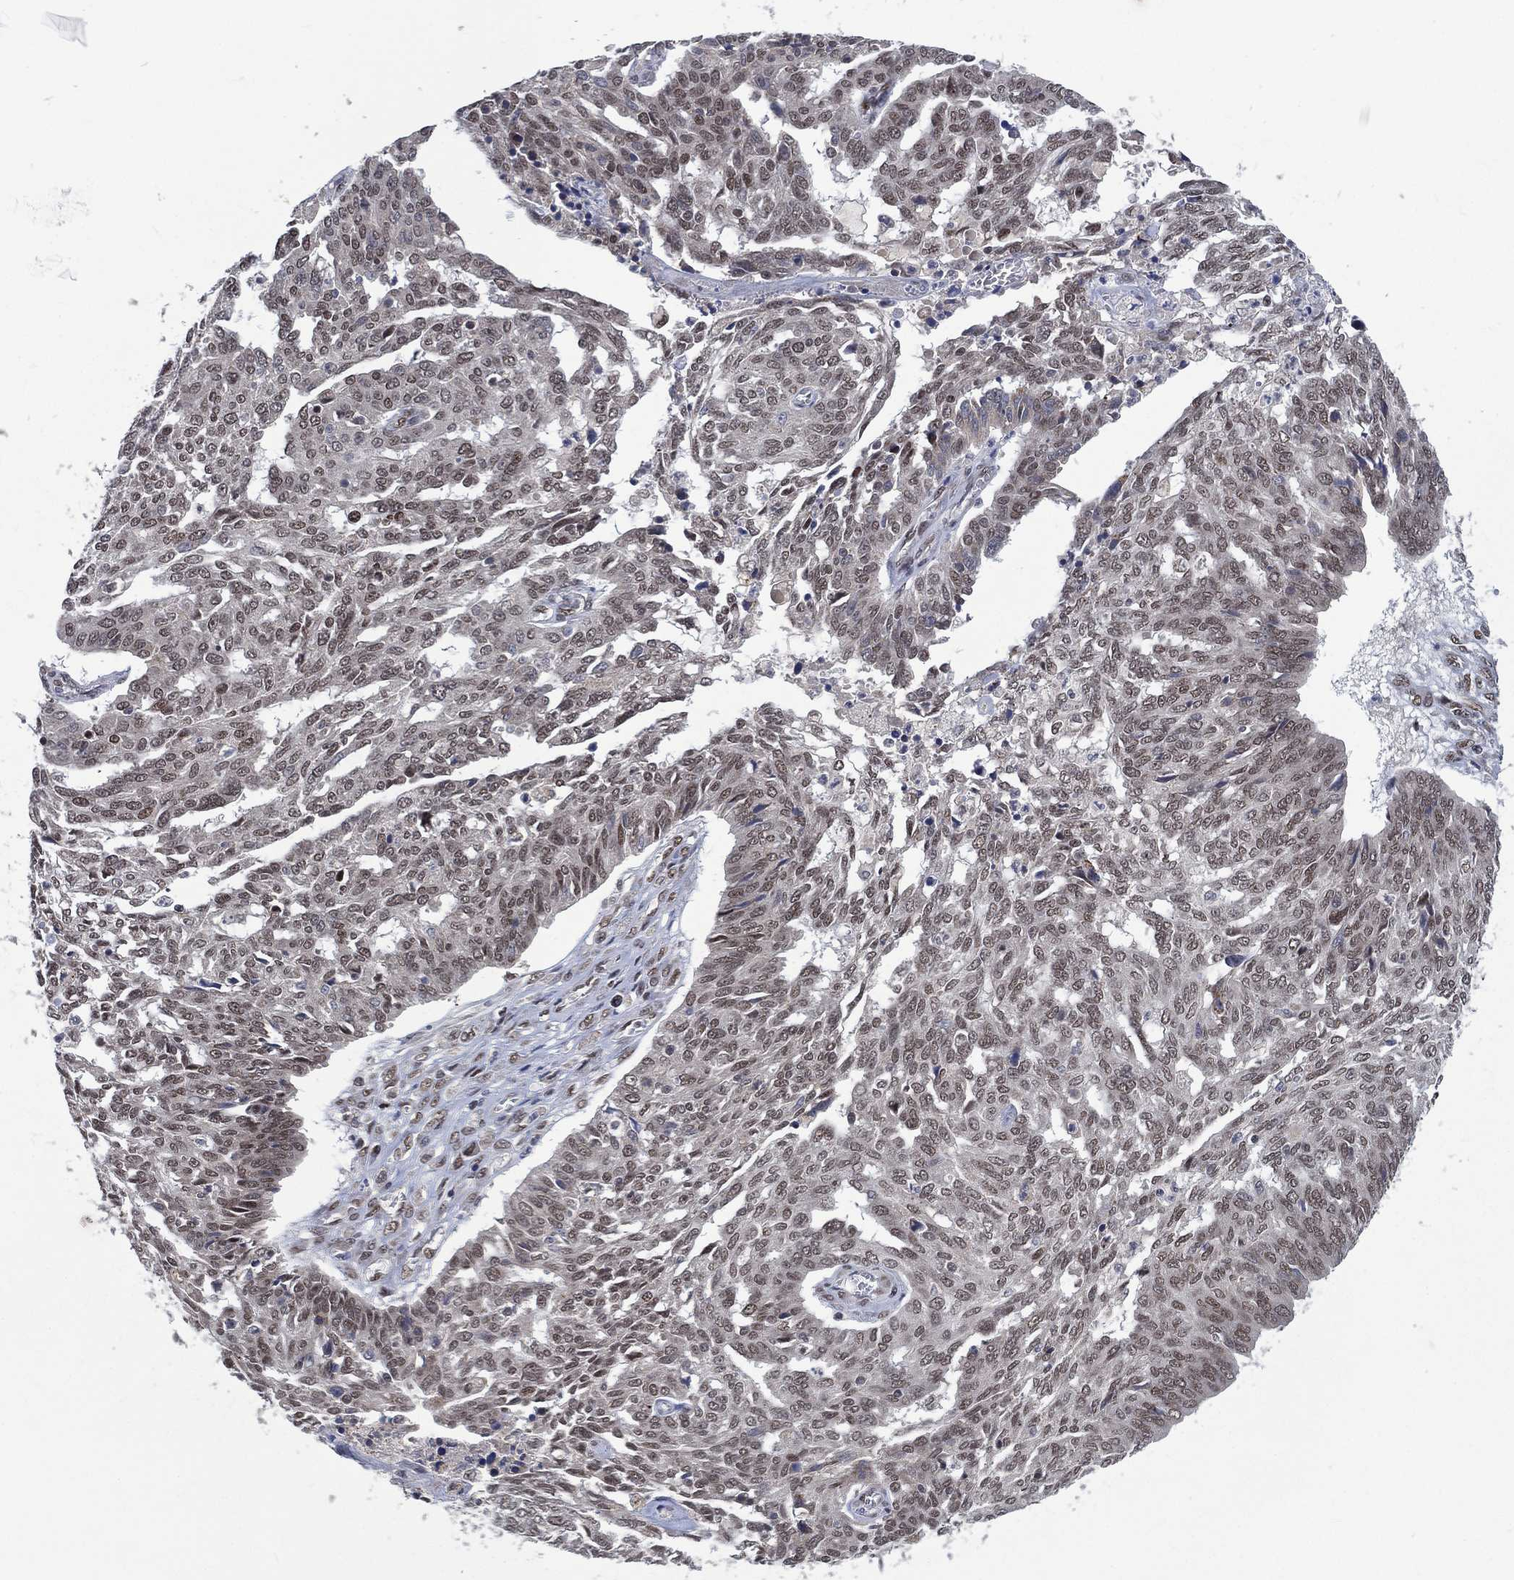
{"staining": {"intensity": "weak", "quantity": "25%-75%", "location": "nuclear"}, "tissue": "ovarian cancer", "cell_type": "Tumor cells", "image_type": "cancer", "snomed": [{"axis": "morphology", "description": "Cystadenocarcinoma, serous, NOS"}, {"axis": "topography", "description": "Ovary"}], "caption": "Protein analysis of ovarian serous cystadenocarcinoma tissue exhibits weak nuclear expression in about 25%-75% of tumor cells. The protein is stained brown, and the nuclei are stained in blue (DAB IHC with brightfield microscopy, high magnification).", "gene": "YLPM1", "patient": {"sex": "female", "age": 67}}